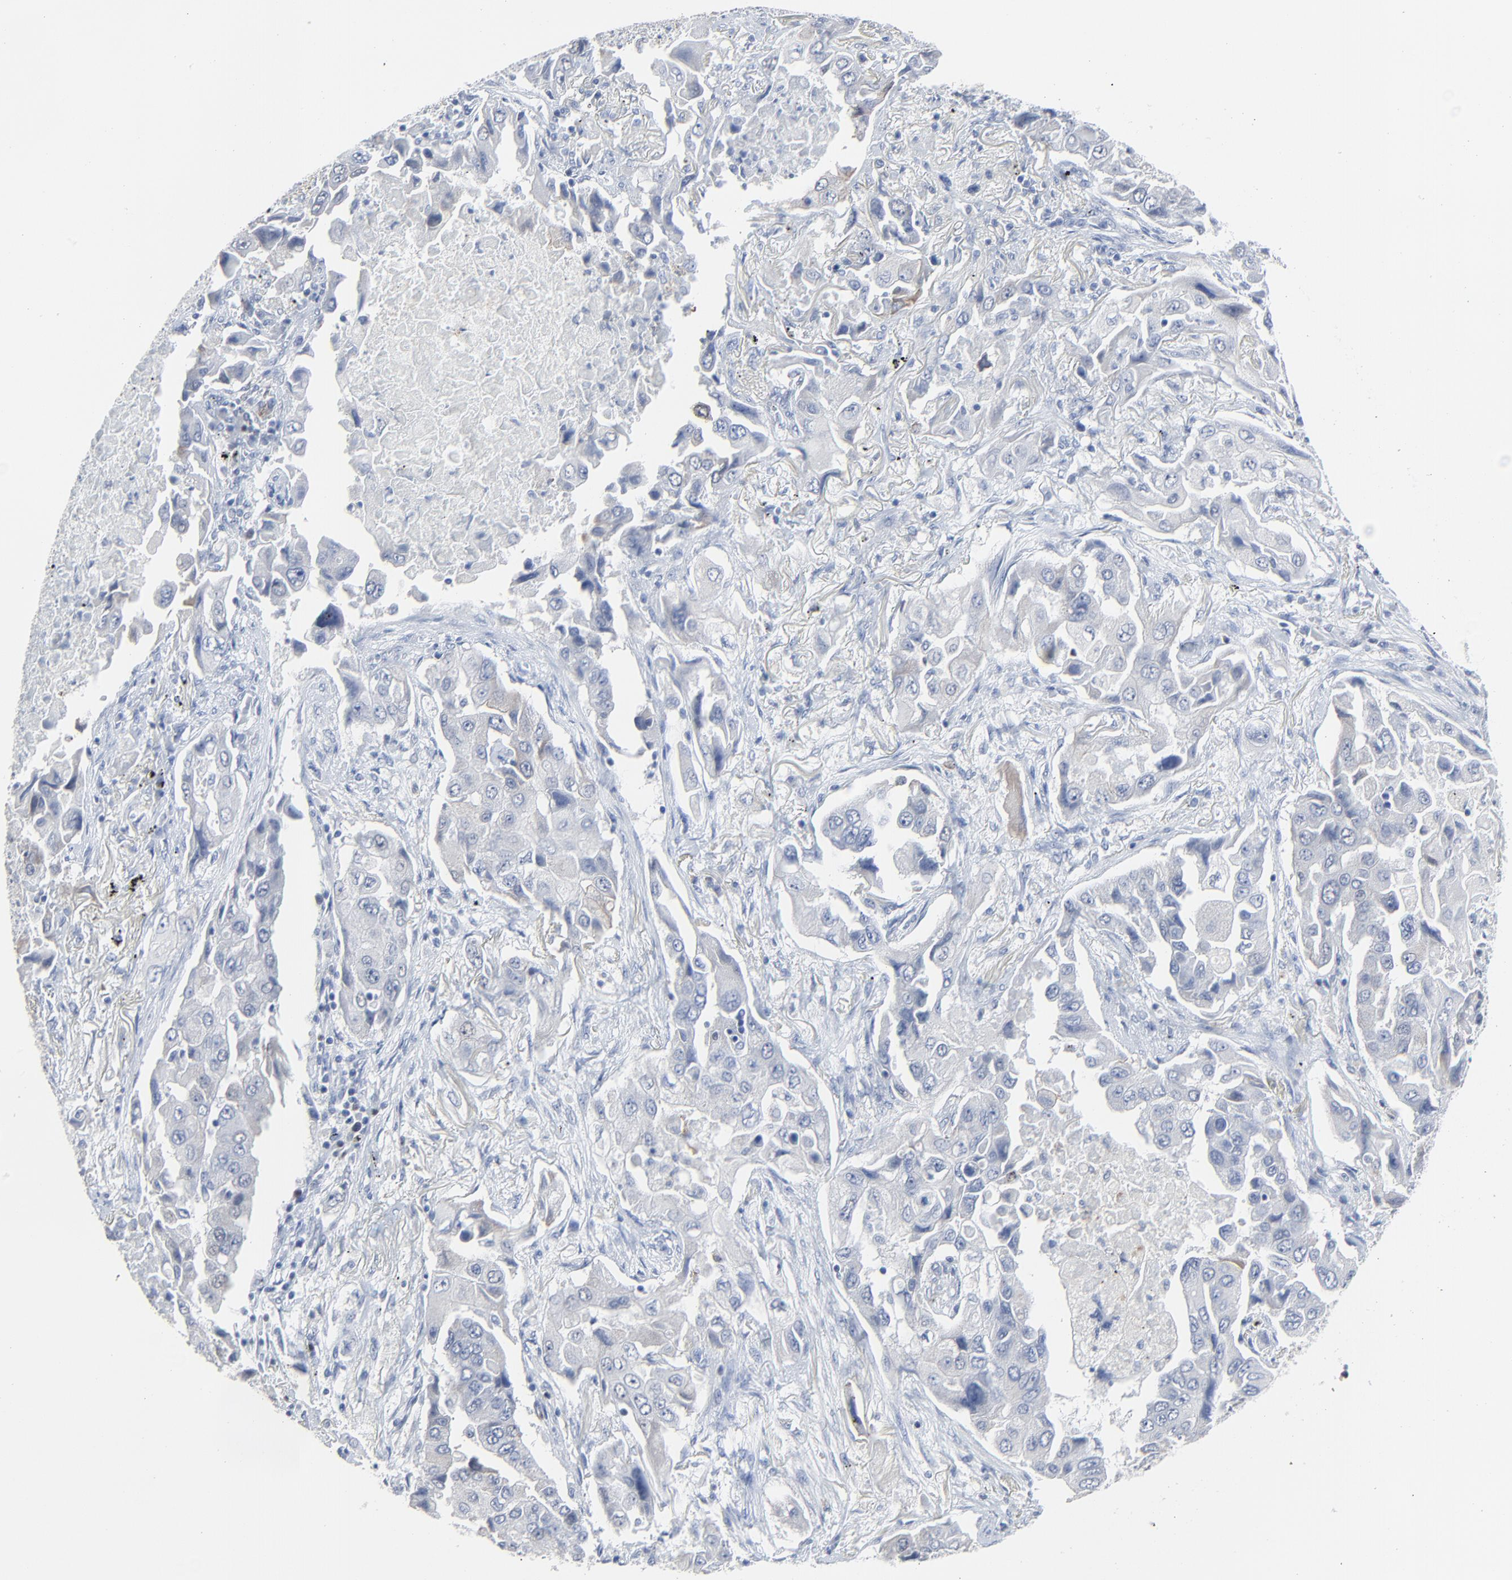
{"staining": {"intensity": "negative", "quantity": "none", "location": "none"}, "tissue": "lung cancer", "cell_type": "Tumor cells", "image_type": "cancer", "snomed": [{"axis": "morphology", "description": "Adenocarcinoma, NOS"}, {"axis": "topography", "description": "Lung"}], "caption": "A photomicrograph of lung cancer (adenocarcinoma) stained for a protein demonstrates no brown staining in tumor cells. The staining is performed using DAB (3,3'-diaminobenzidine) brown chromogen with nuclei counter-stained in using hematoxylin.", "gene": "BIRC3", "patient": {"sex": "female", "age": 65}}